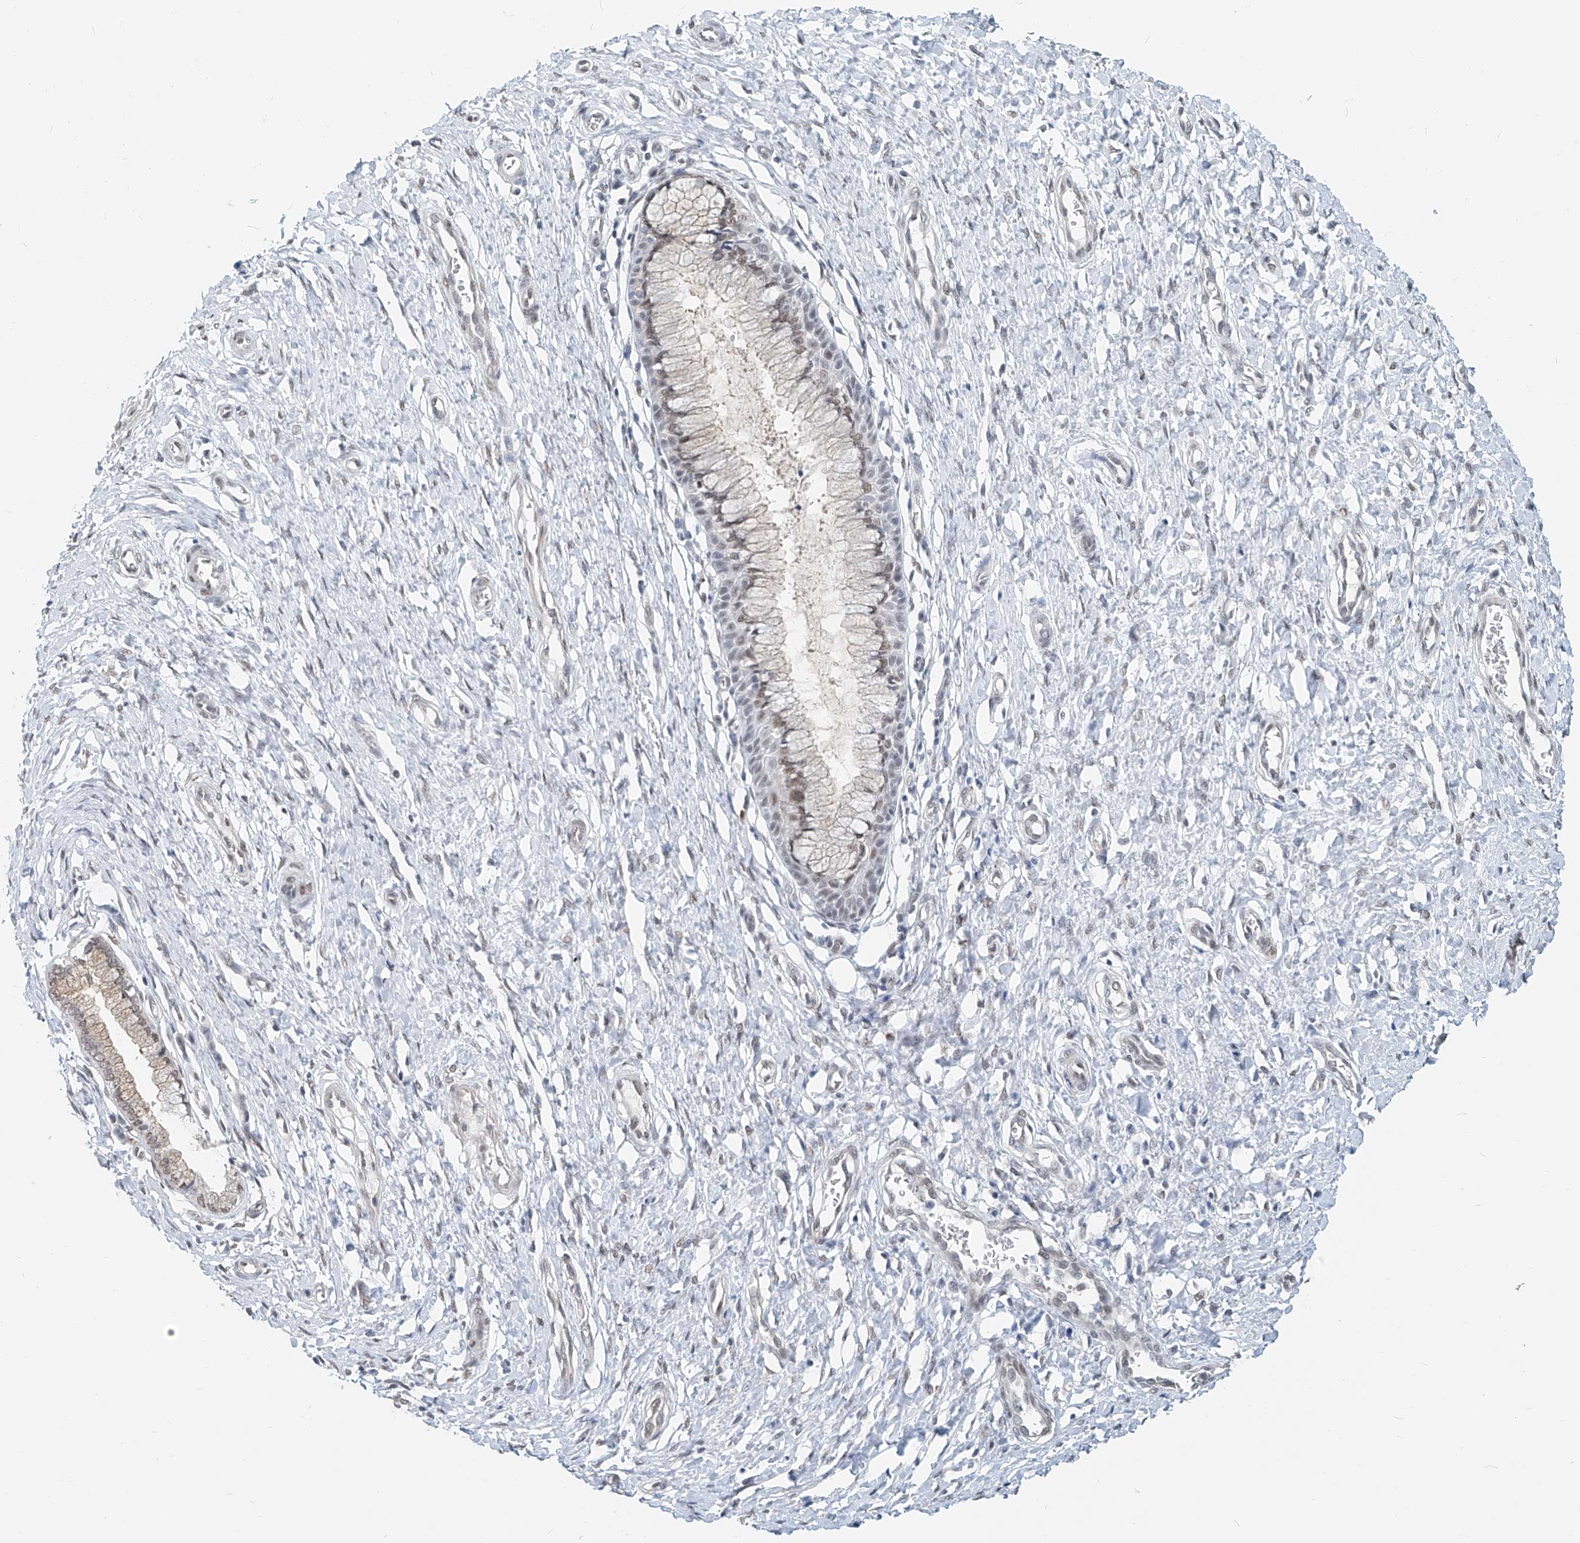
{"staining": {"intensity": "moderate", "quantity": ">75%", "location": "nuclear"}, "tissue": "cervix", "cell_type": "Glandular cells", "image_type": "normal", "snomed": [{"axis": "morphology", "description": "Normal tissue, NOS"}, {"axis": "topography", "description": "Cervix"}], "caption": "This image shows normal cervix stained with immunohistochemistry (IHC) to label a protein in brown. The nuclear of glandular cells show moderate positivity for the protein. Nuclei are counter-stained blue.", "gene": "SASH1", "patient": {"sex": "female", "age": 55}}